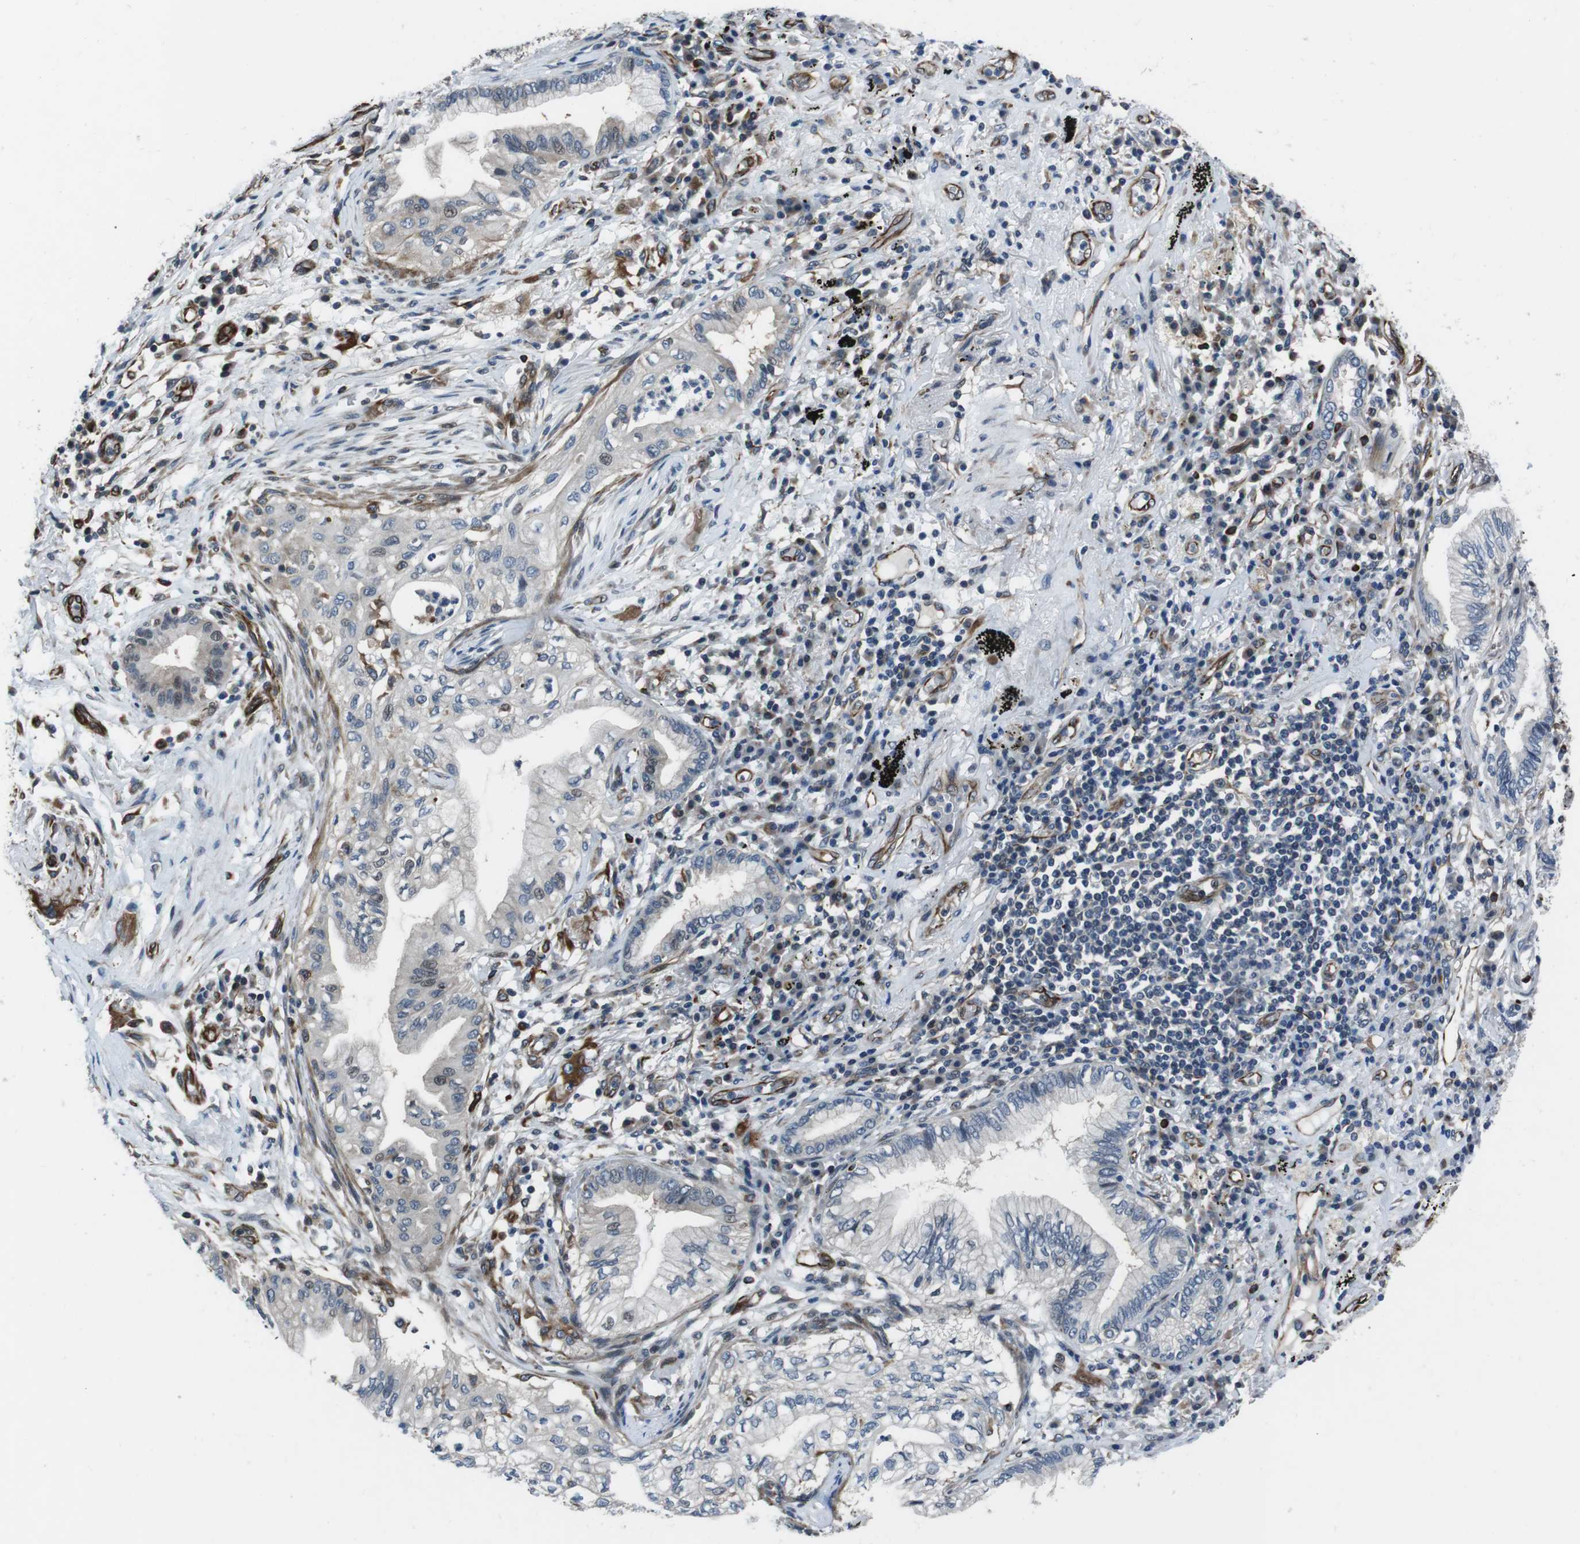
{"staining": {"intensity": "negative", "quantity": "none", "location": "none"}, "tissue": "lung cancer", "cell_type": "Tumor cells", "image_type": "cancer", "snomed": [{"axis": "morphology", "description": "Normal tissue, NOS"}, {"axis": "morphology", "description": "Adenocarcinoma, NOS"}, {"axis": "topography", "description": "Bronchus"}, {"axis": "topography", "description": "Lung"}], "caption": "Immunohistochemical staining of human lung cancer (adenocarcinoma) reveals no significant expression in tumor cells.", "gene": "LRRC49", "patient": {"sex": "female", "age": 70}}